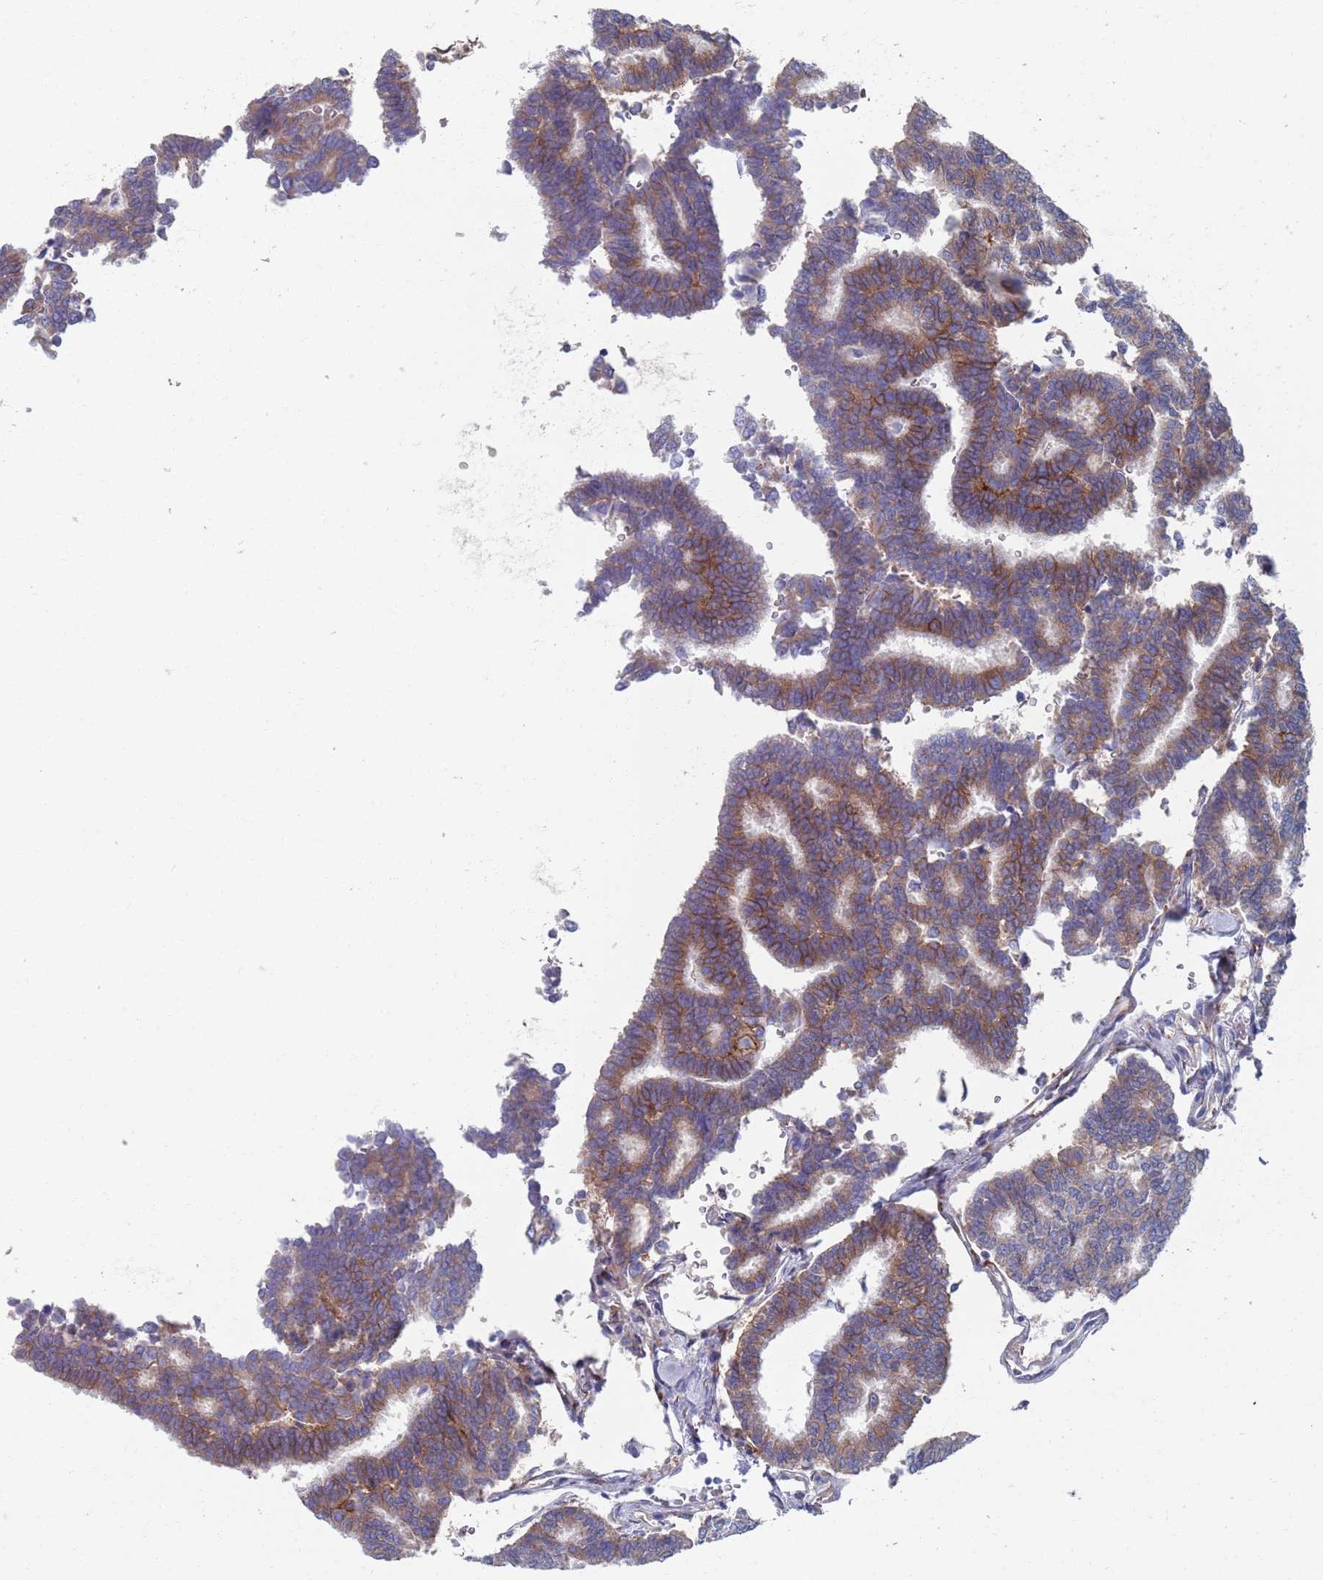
{"staining": {"intensity": "moderate", "quantity": "25%-75%", "location": "cytoplasmic/membranous"}, "tissue": "thyroid cancer", "cell_type": "Tumor cells", "image_type": "cancer", "snomed": [{"axis": "morphology", "description": "Papillary adenocarcinoma, NOS"}, {"axis": "topography", "description": "Thyroid gland"}], "caption": "Protein expression analysis of thyroid cancer demonstrates moderate cytoplasmic/membranous positivity in about 25%-75% of tumor cells.", "gene": "PLOD1", "patient": {"sex": "female", "age": 35}}